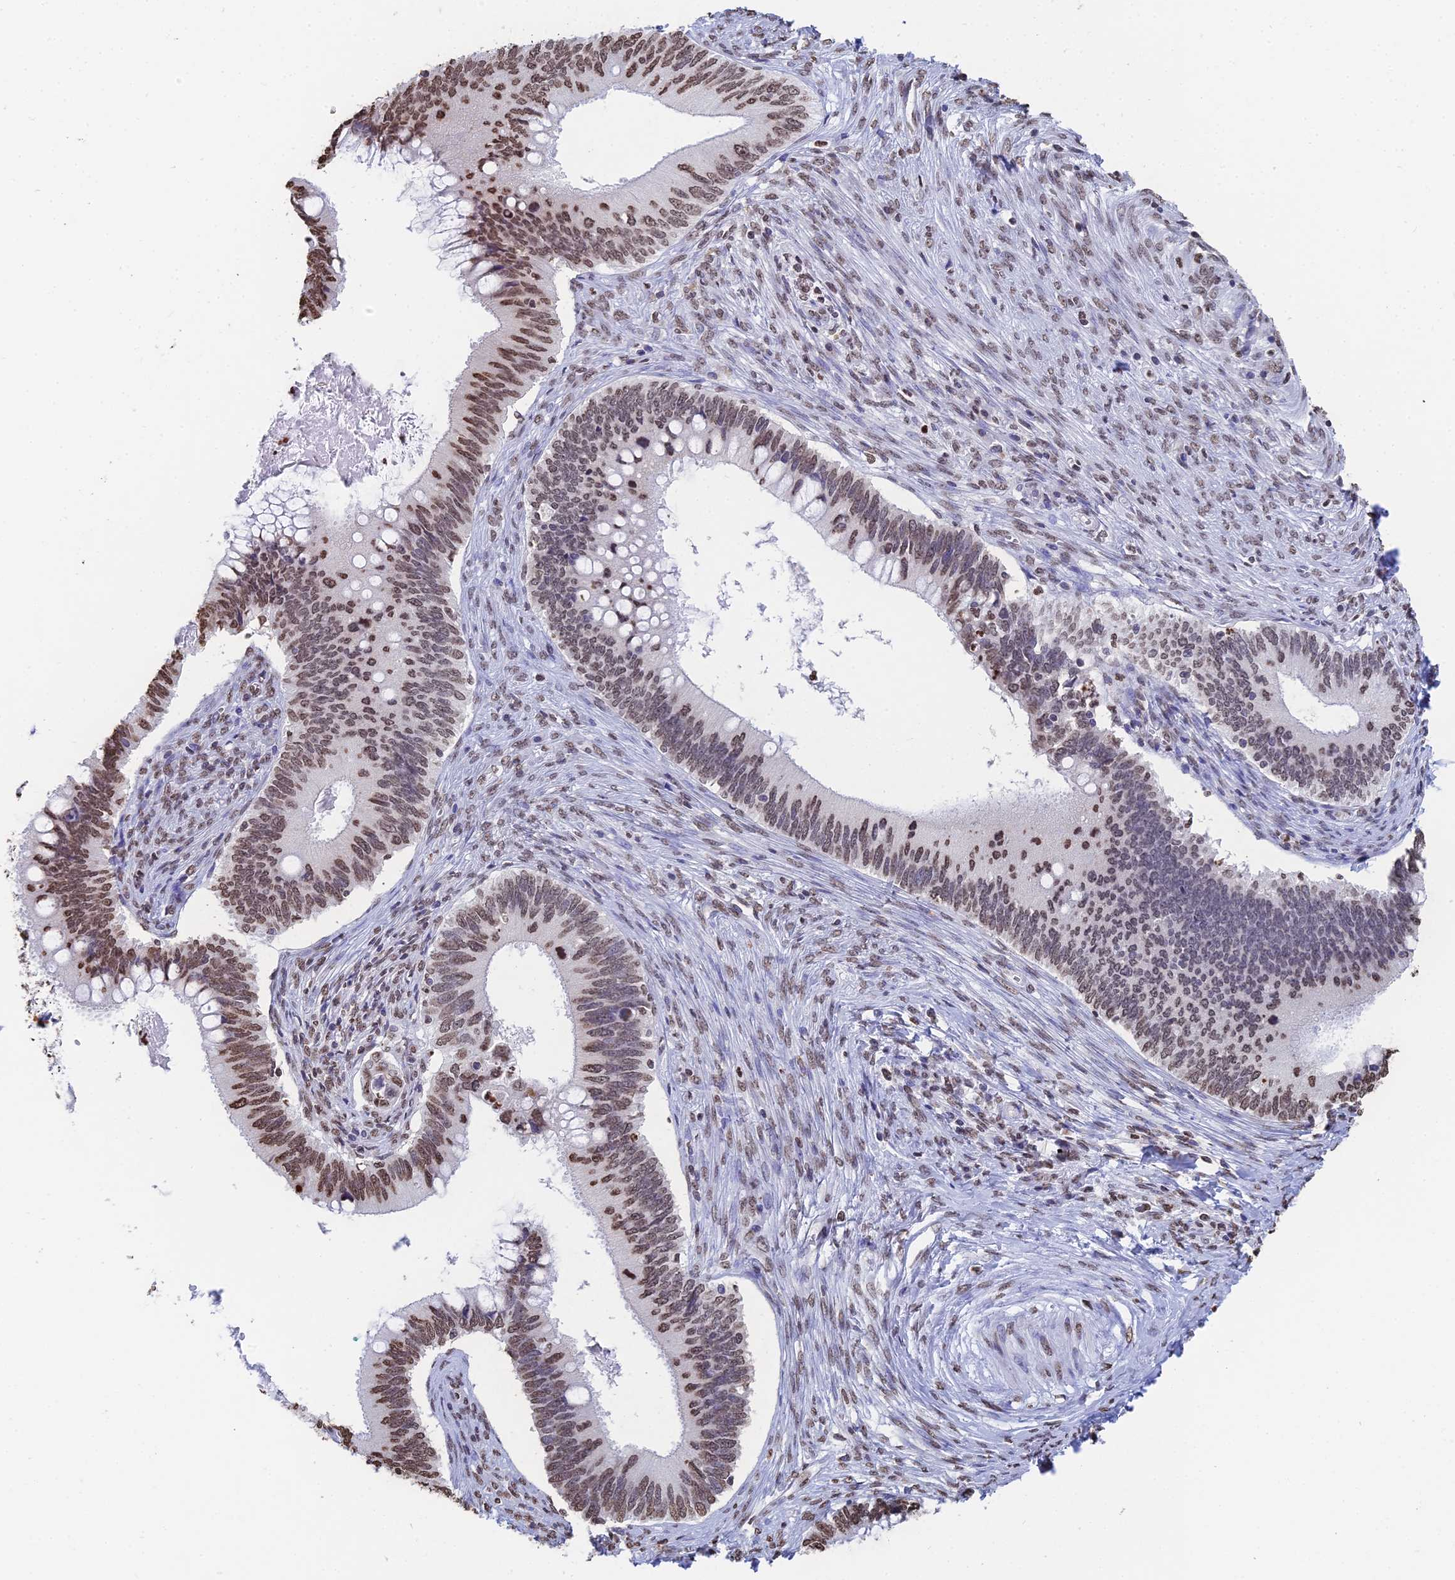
{"staining": {"intensity": "moderate", "quantity": "25%-75%", "location": "nuclear"}, "tissue": "cervical cancer", "cell_type": "Tumor cells", "image_type": "cancer", "snomed": [{"axis": "morphology", "description": "Adenocarcinoma, NOS"}, {"axis": "topography", "description": "Cervix"}], "caption": "A histopathology image of adenocarcinoma (cervical) stained for a protein reveals moderate nuclear brown staining in tumor cells.", "gene": "GBP3", "patient": {"sex": "female", "age": 42}}